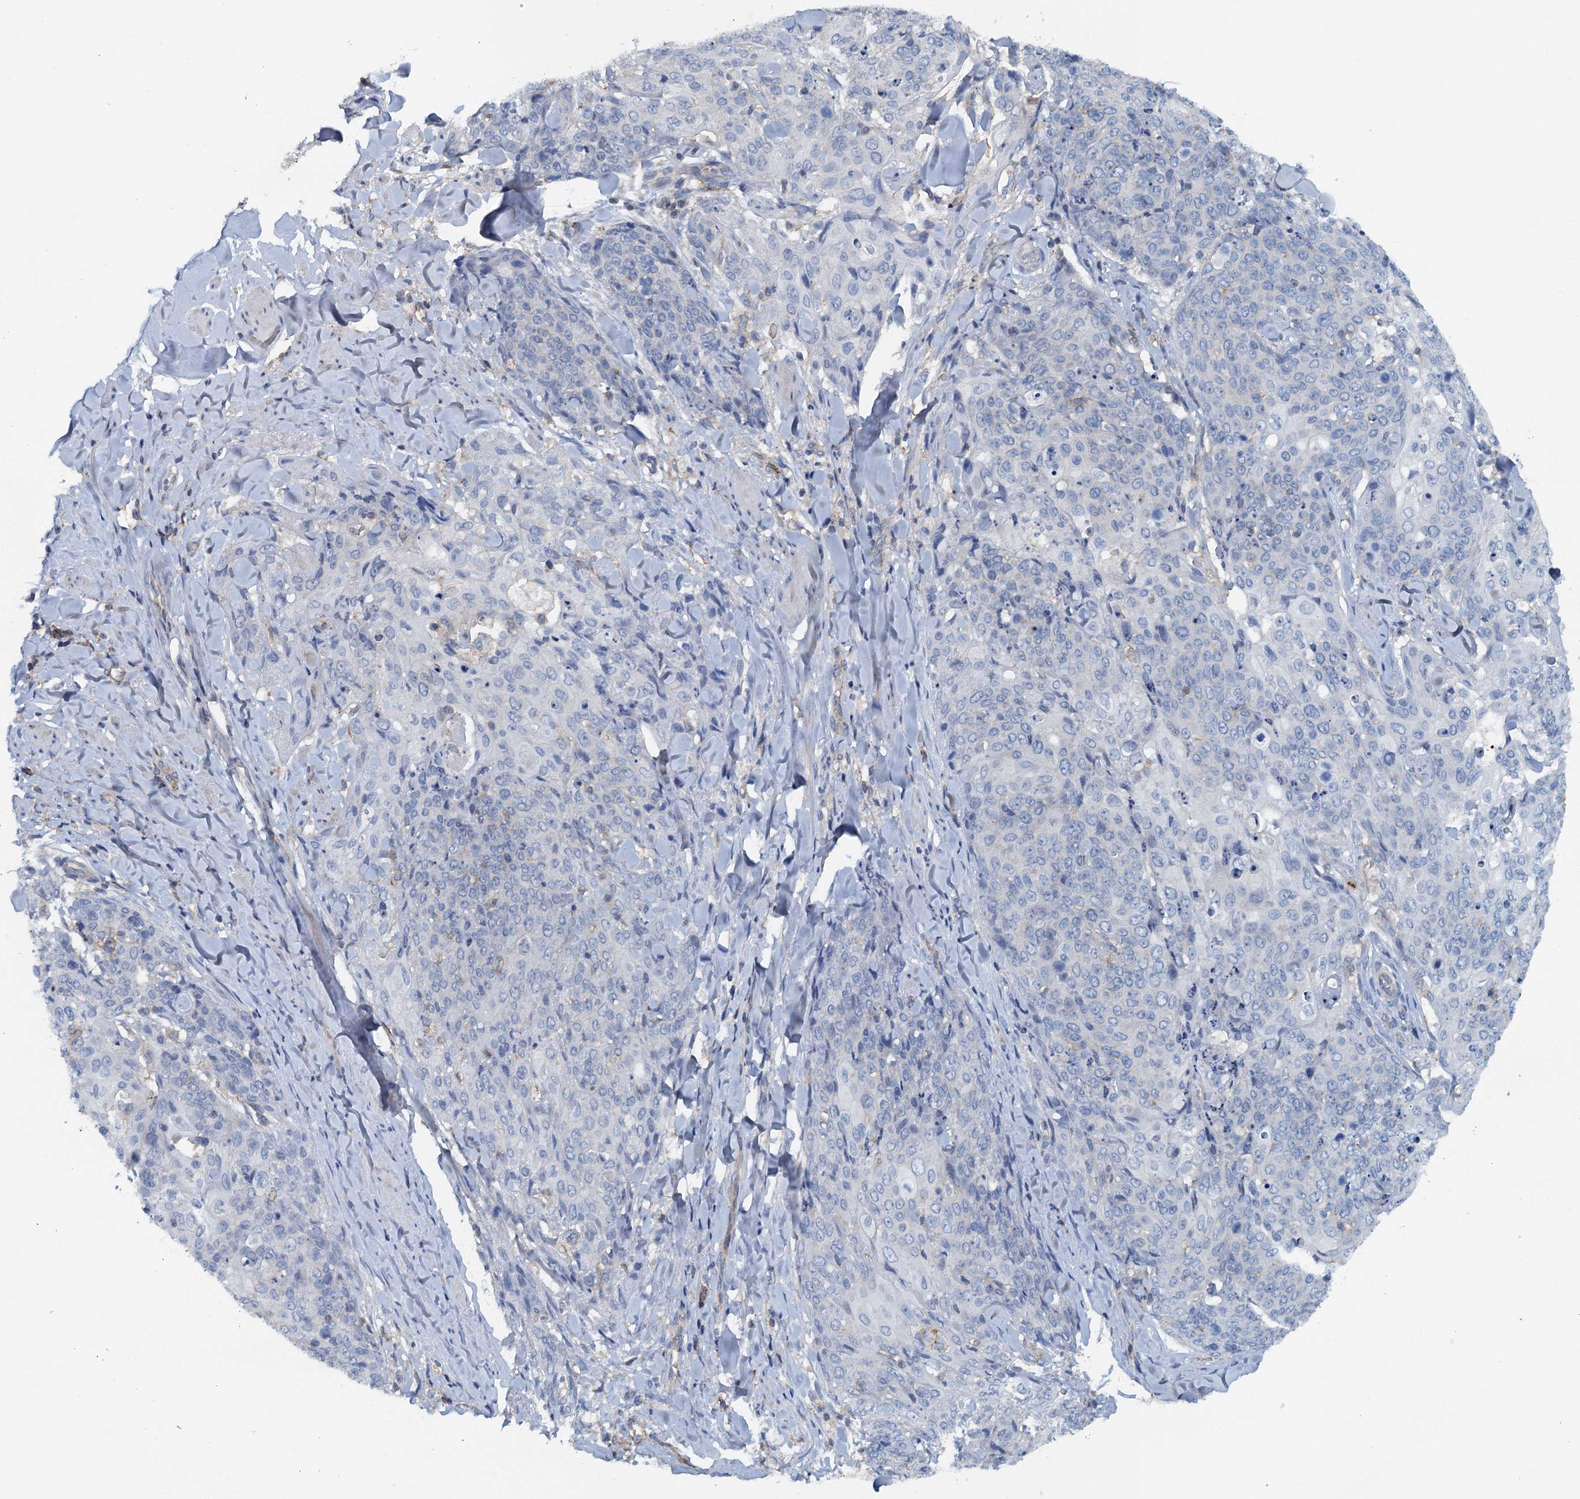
{"staining": {"intensity": "negative", "quantity": "none", "location": "none"}, "tissue": "skin cancer", "cell_type": "Tumor cells", "image_type": "cancer", "snomed": [{"axis": "morphology", "description": "Squamous cell carcinoma, NOS"}, {"axis": "topography", "description": "Skin"}, {"axis": "topography", "description": "Vulva"}], "caption": "Histopathology image shows no protein expression in tumor cells of squamous cell carcinoma (skin) tissue. (DAB IHC visualized using brightfield microscopy, high magnification).", "gene": "THAP10", "patient": {"sex": "female", "age": 85}}